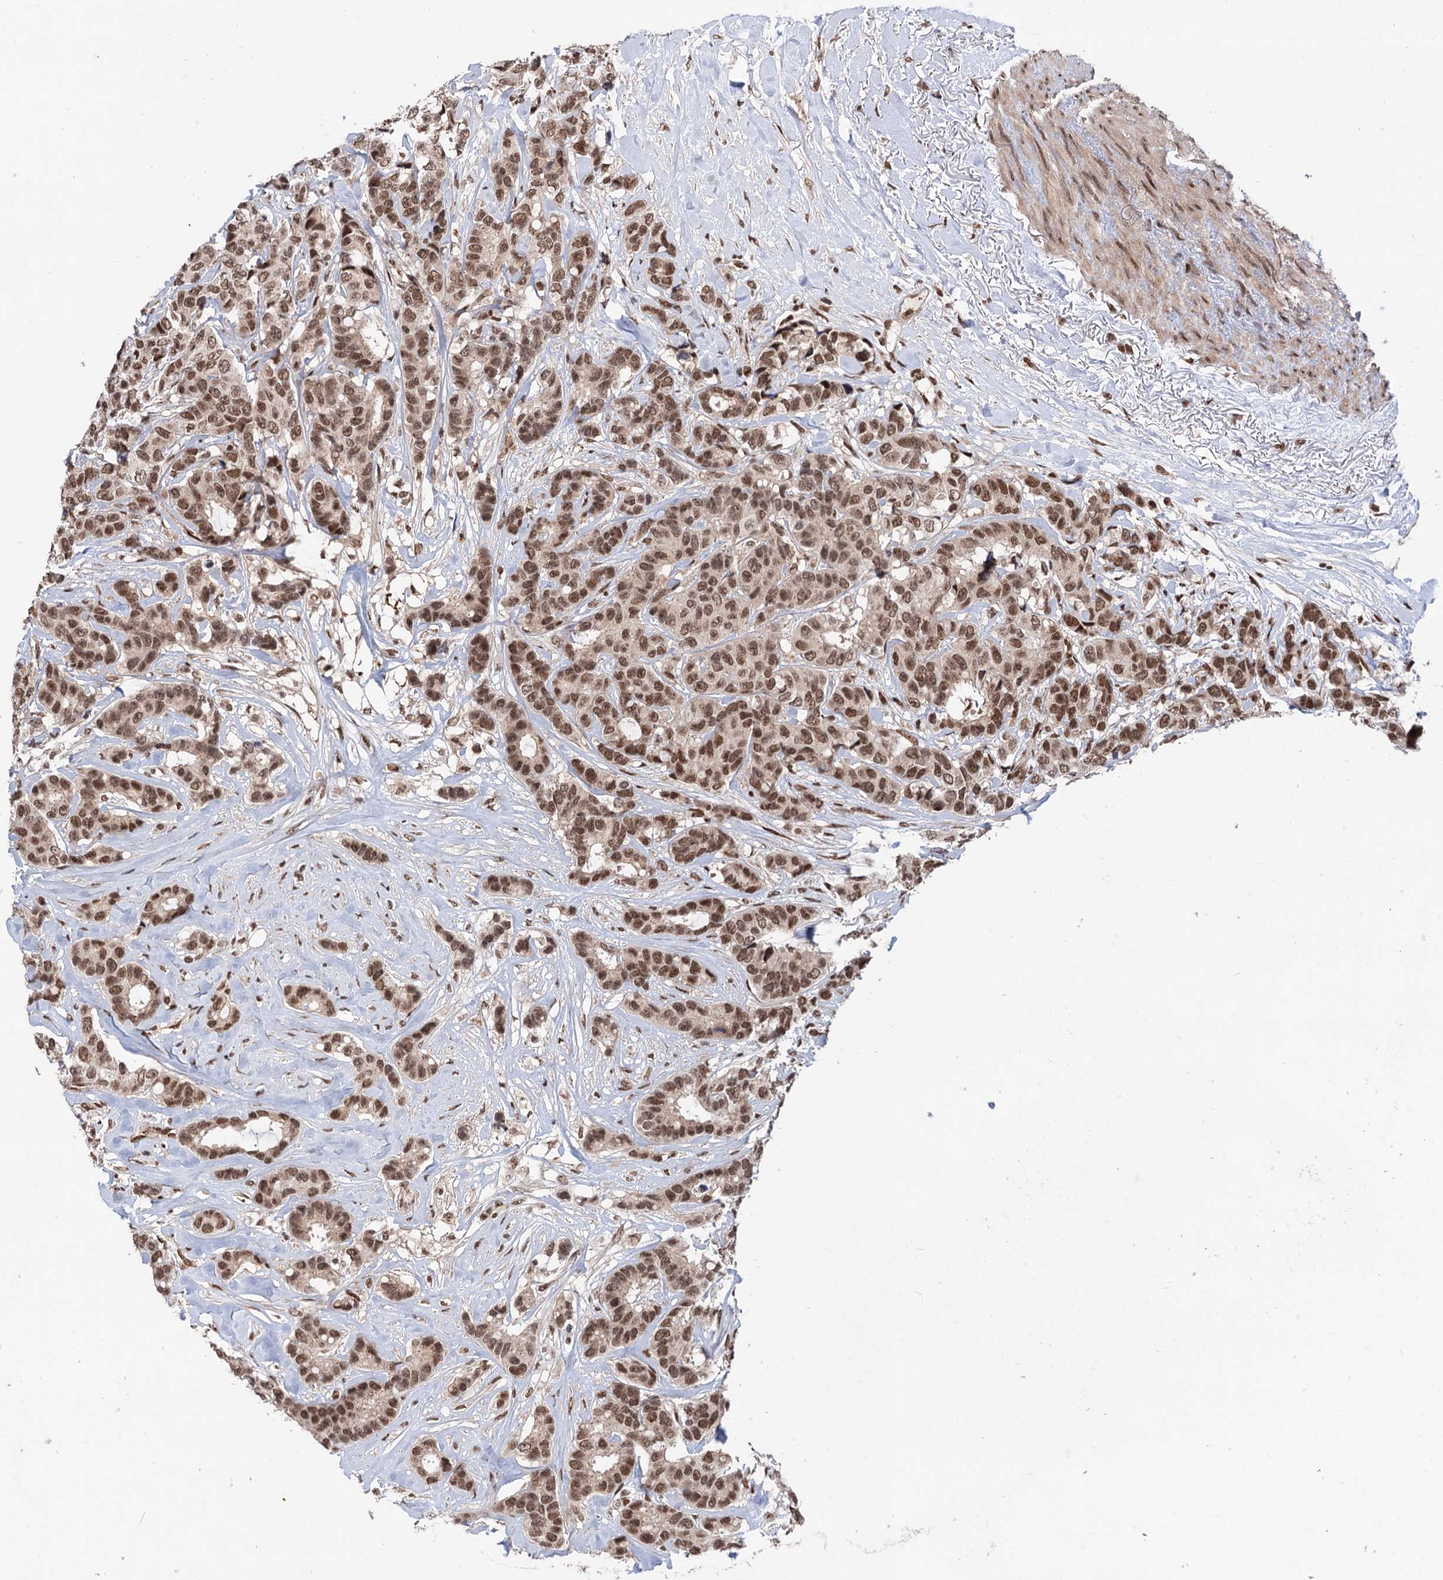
{"staining": {"intensity": "moderate", "quantity": ">75%", "location": "nuclear"}, "tissue": "breast cancer", "cell_type": "Tumor cells", "image_type": "cancer", "snomed": [{"axis": "morphology", "description": "Duct carcinoma"}, {"axis": "topography", "description": "Breast"}], "caption": "Immunohistochemical staining of breast cancer shows moderate nuclear protein positivity in about >75% of tumor cells. Ihc stains the protein in brown and the nuclei are stained blue.", "gene": "MAML1", "patient": {"sex": "female", "age": 87}}